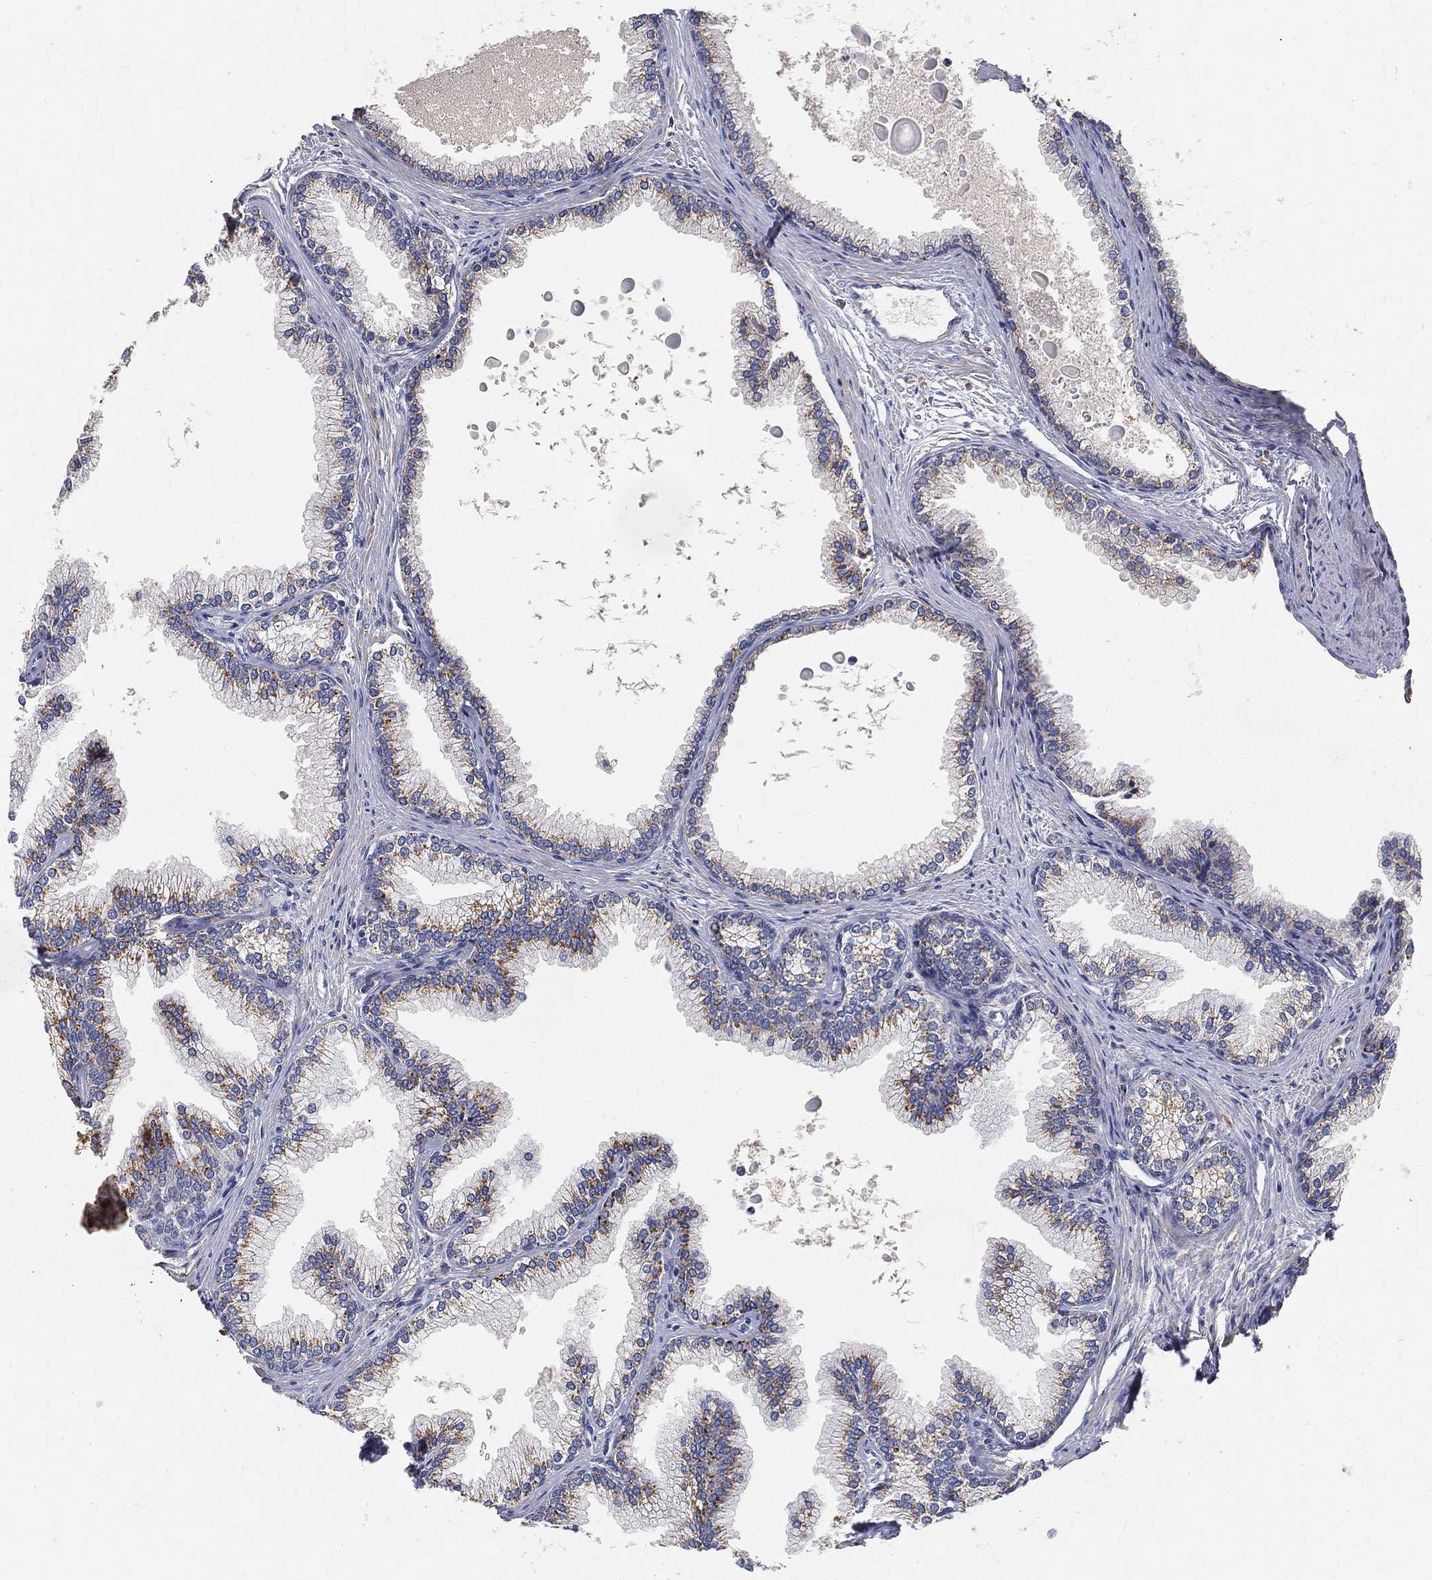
{"staining": {"intensity": "moderate", "quantity": ">75%", "location": "cytoplasmic/membranous"}, "tissue": "prostate", "cell_type": "Glandular cells", "image_type": "normal", "snomed": [{"axis": "morphology", "description": "Normal tissue, NOS"}, {"axis": "topography", "description": "Prostate"}], "caption": "Immunohistochemical staining of benign human prostate shows medium levels of moderate cytoplasmic/membranous expression in approximately >75% of glandular cells. Using DAB (brown) and hematoxylin (blue) stains, captured at high magnification using brightfield microscopy.", "gene": "CTSL", "patient": {"sex": "male", "age": 72}}